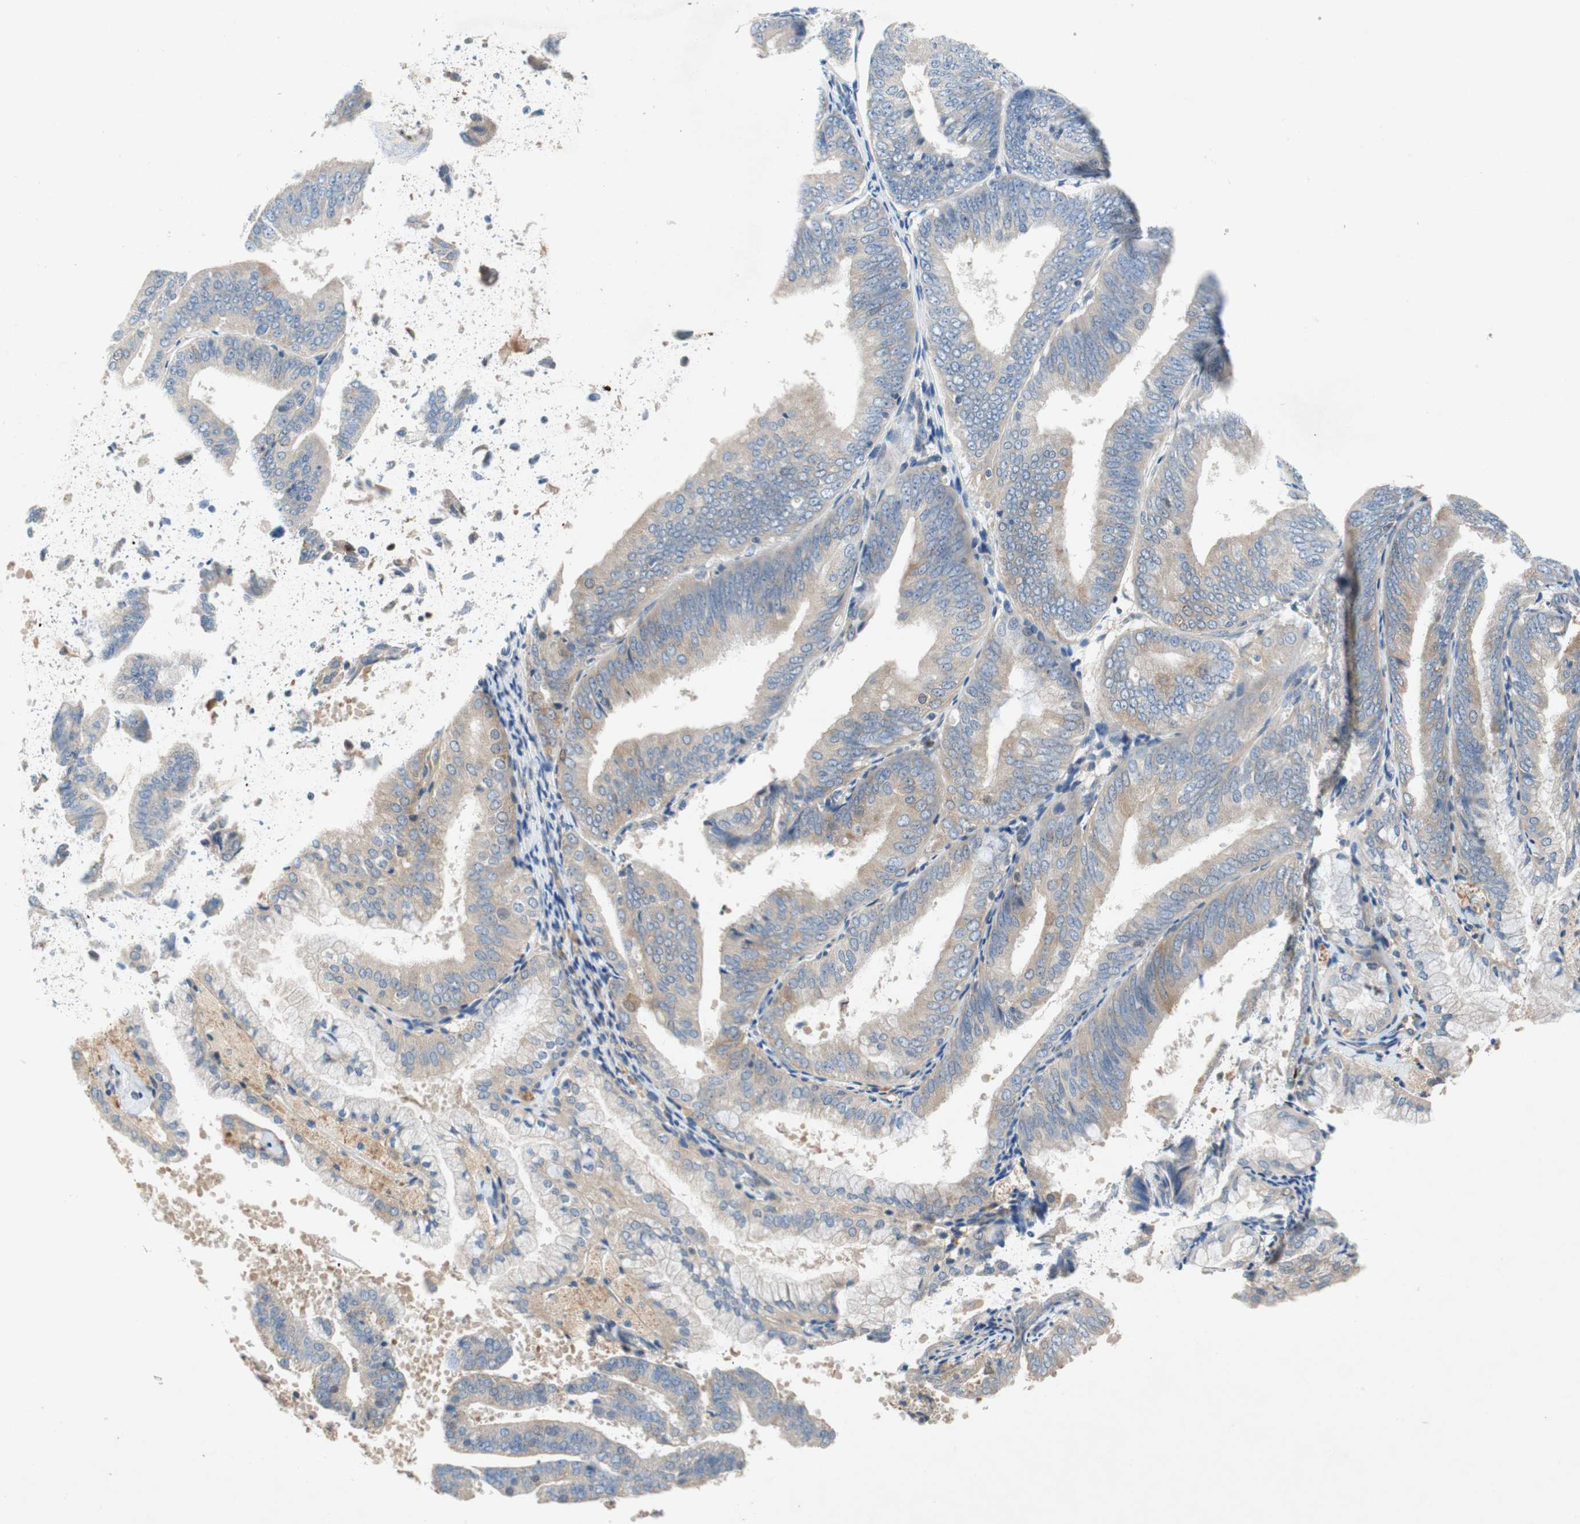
{"staining": {"intensity": "weak", "quantity": "25%-75%", "location": "cytoplasmic/membranous"}, "tissue": "endometrial cancer", "cell_type": "Tumor cells", "image_type": "cancer", "snomed": [{"axis": "morphology", "description": "Adenocarcinoma, NOS"}, {"axis": "topography", "description": "Endometrium"}], "caption": "Protein analysis of endometrial cancer tissue reveals weak cytoplasmic/membranous staining in about 25%-75% of tumor cells.", "gene": "RELB", "patient": {"sex": "female", "age": 63}}